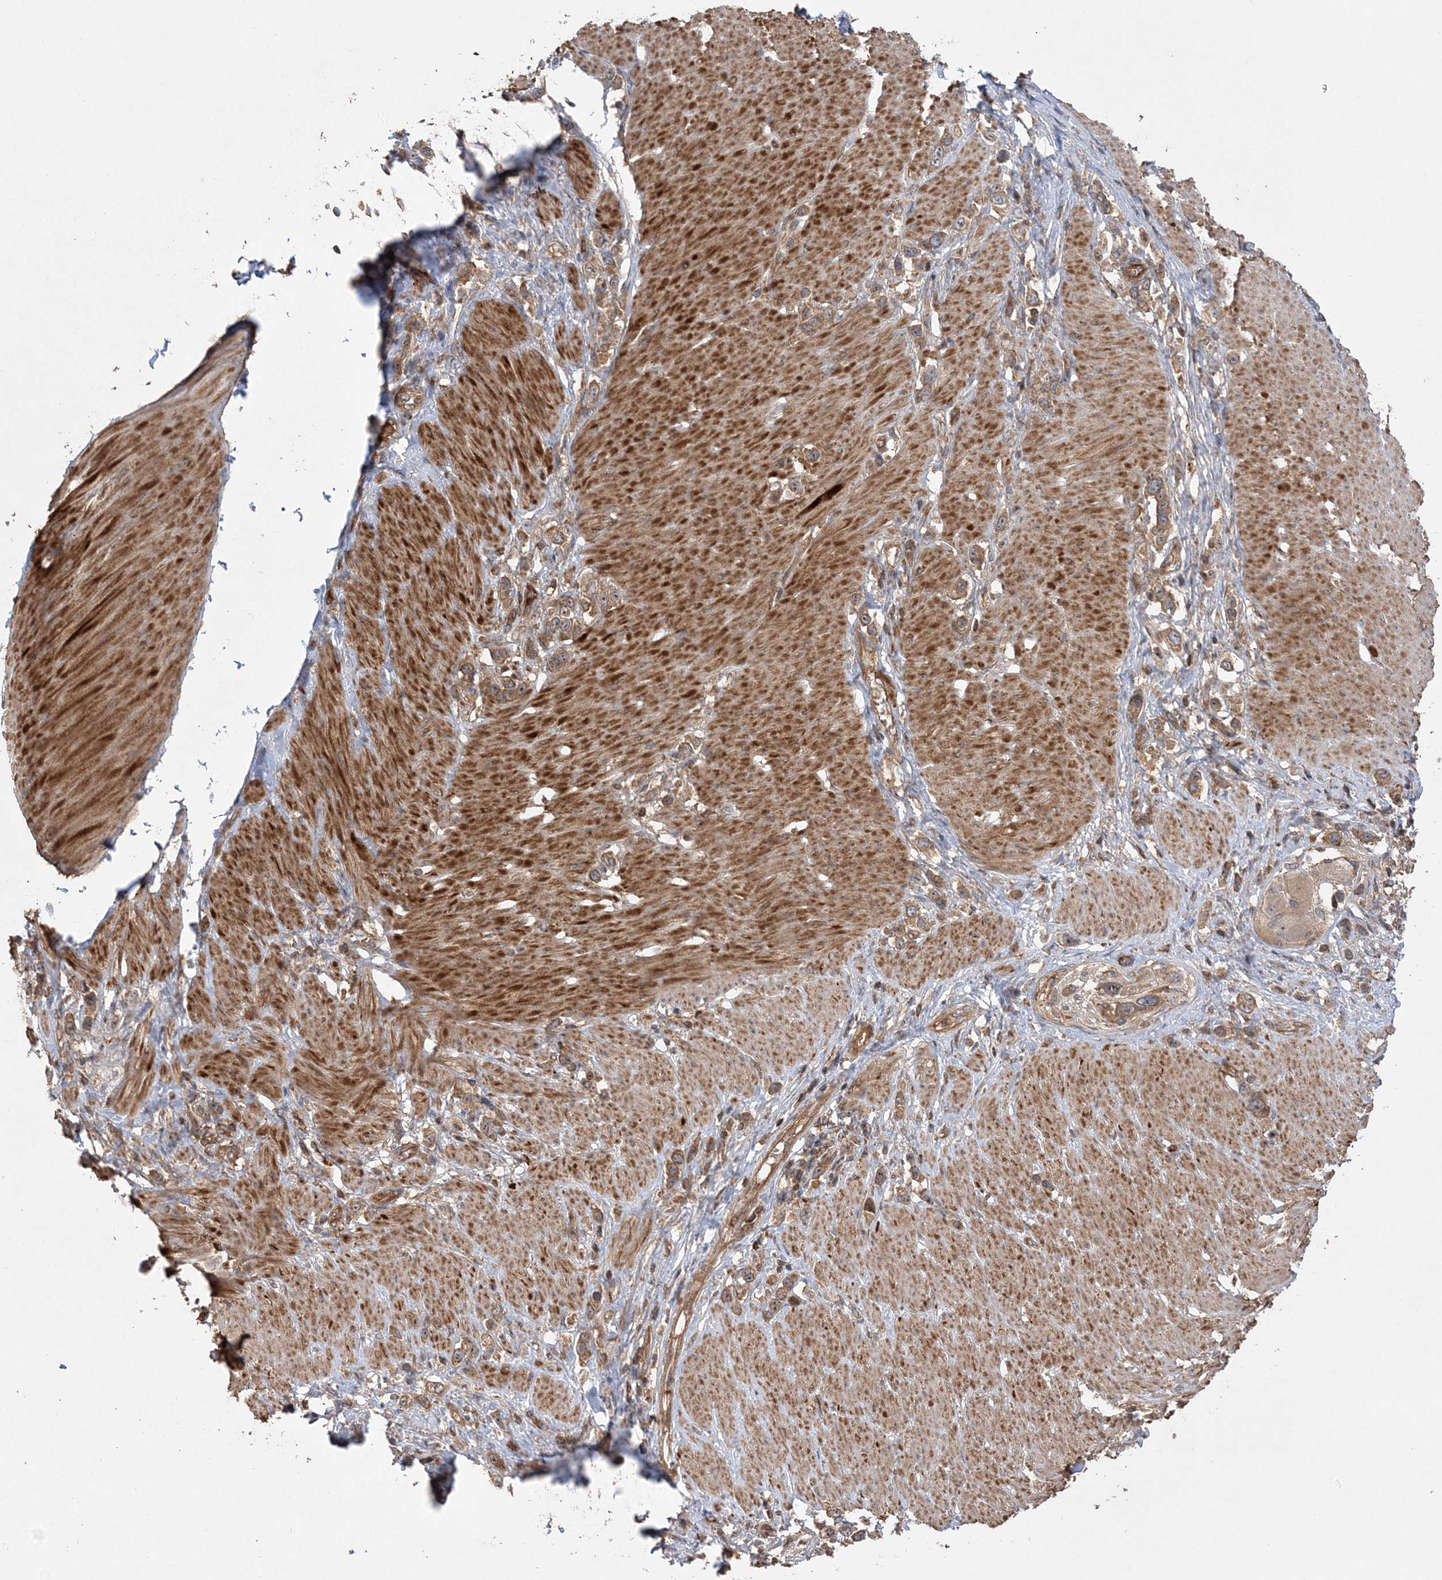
{"staining": {"intensity": "moderate", "quantity": ">75%", "location": "cytoplasmic/membranous"}, "tissue": "stomach cancer", "cell_type": "Tumor cells", "image_type": "cancer", "snomed": [{"axis": "morphology", "description": "Normal tissue, NOS"}, {"axis": "morphology", "description": "Adenocarcinoma, NOS"}, {"axis": "topography", "description": "Stomach, upper"}, {"axis": "topography", "description": "Stomach"}], "caption": "Moderate cytoplasmic/membranous expression is present in approximately >75% of tumor cells in stomach cancer. (DAB (3,3'-diaminobenzidine) IHC, brown staining for protein, blue staining for nuclei).", "gene": "ACAP2", "patient": {"sex": "female", "age": 65}}